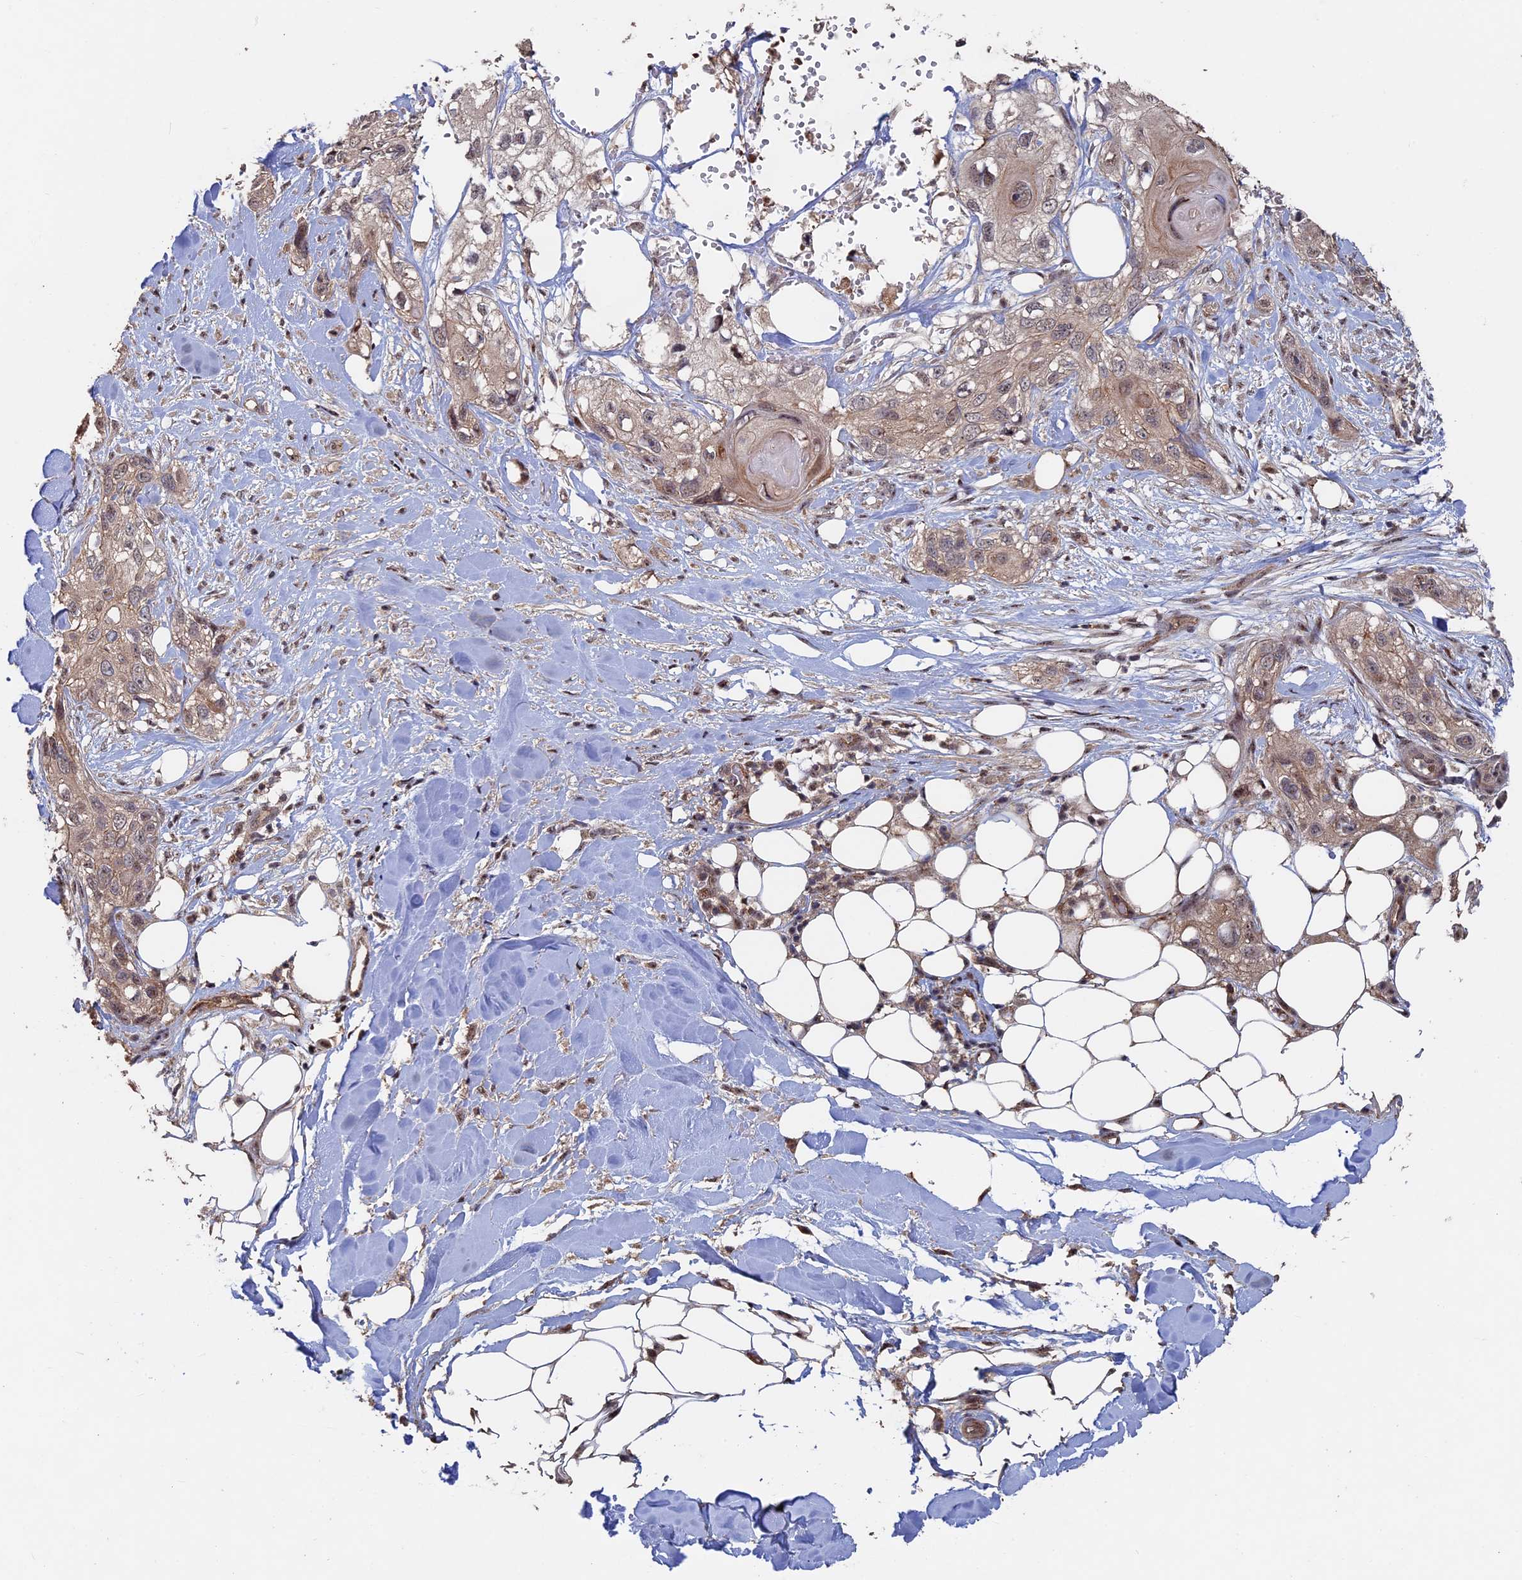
{"staining": {"intensity": "moderate", "quantity": ">75%", "location": "cytoplasmic/membranous,nuclear"}, "tissue": "skin cancer", "cell_type": "Tumor cells", "image_type": "cancer", "snomed": [{"axis": "morphology", "description": "Normal tissue, NOS"}, {"axis": "morphology", "description": "Squamous cell carcinoma, NOS"}, {"axis": "topography", "description": "Skin"}], "caption": "Human skin cancer (squamous cell carcinoma) stained with a protein marker displays moderate staining in tumor cells.", "gene": "KIAA1328", "patient": {"sex": "male", "age": 72}}